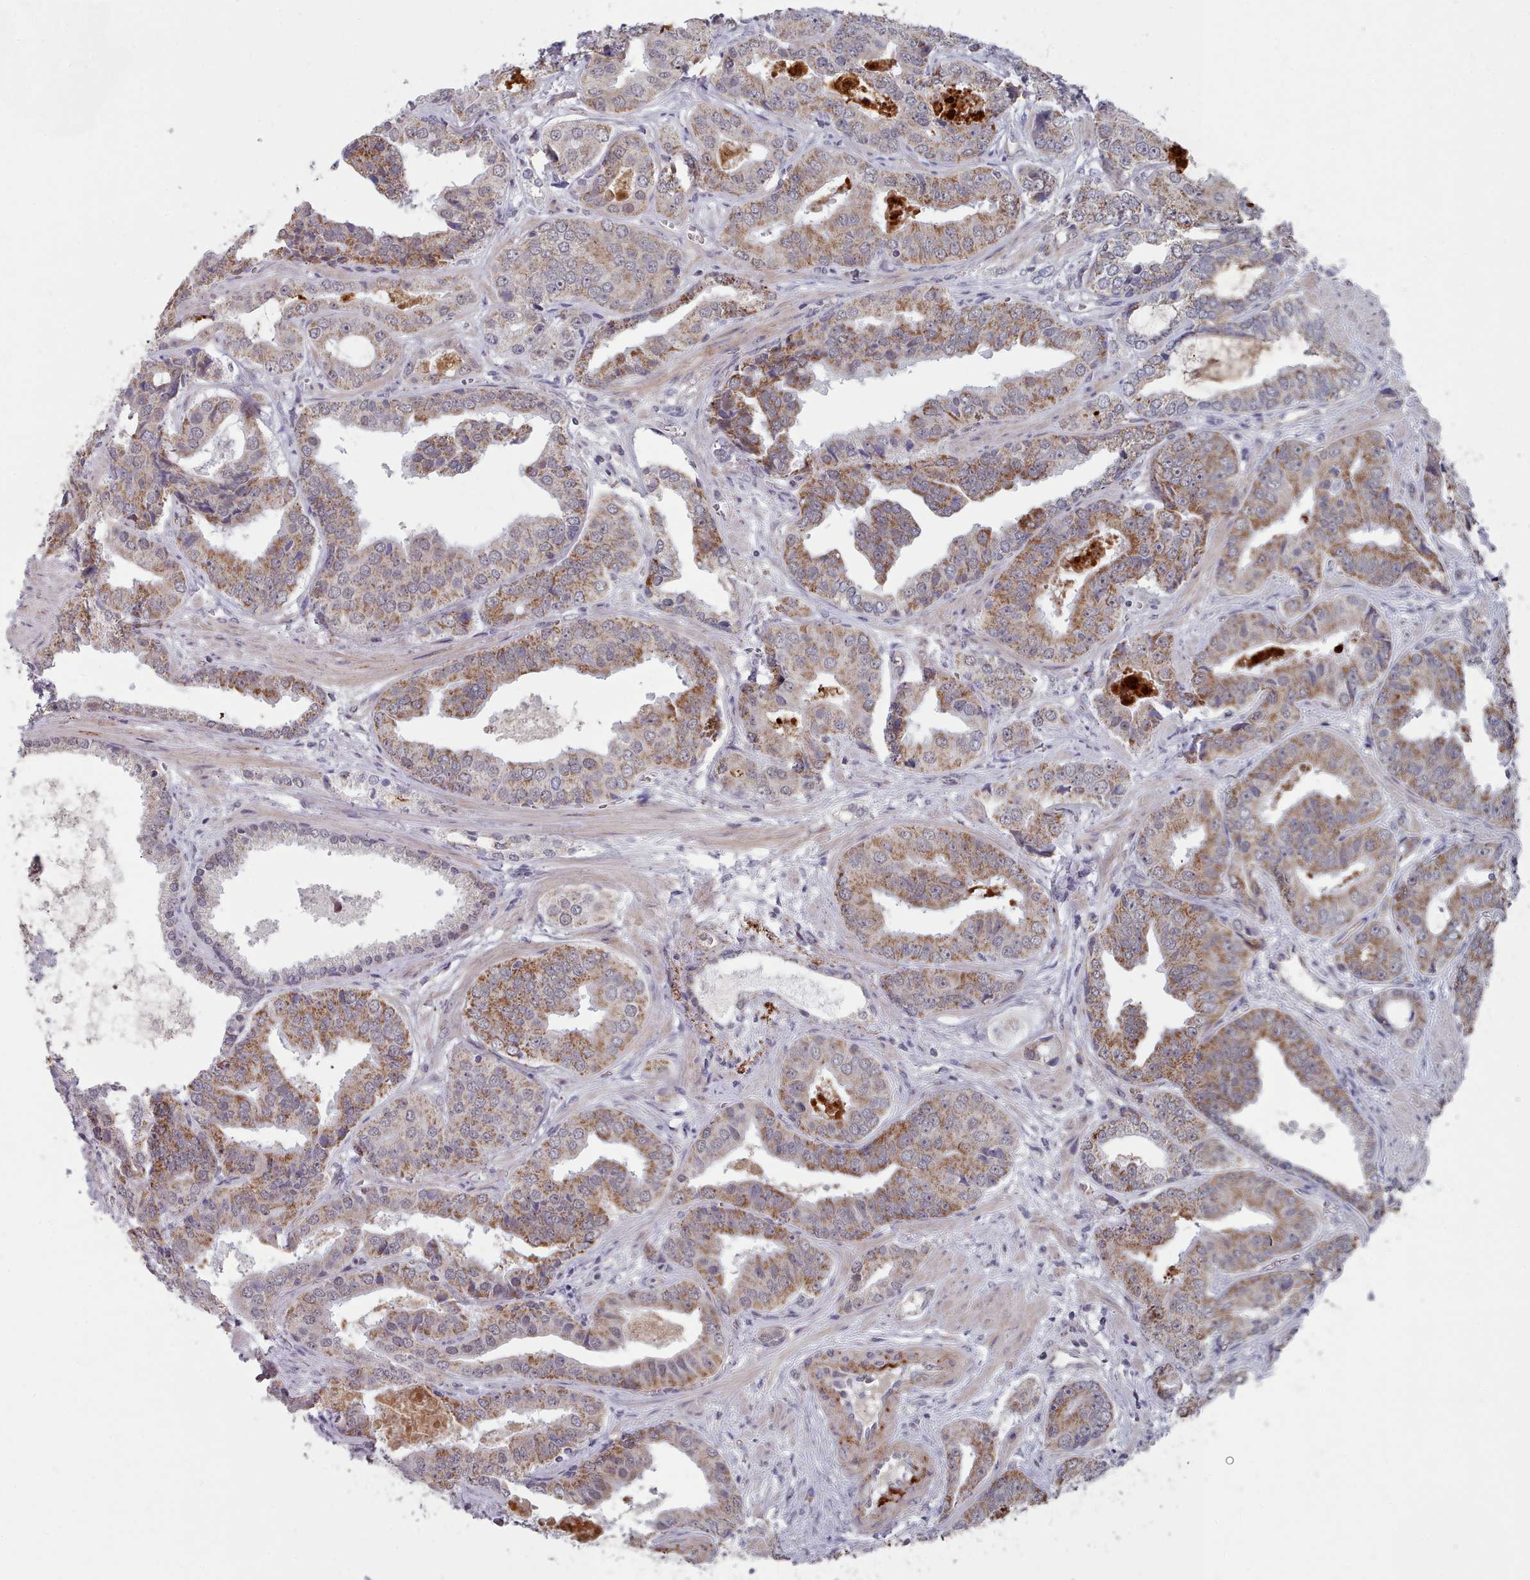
{"staining": {"intensity": "moderate", "quantity": ">75%", "location": "cytoplasmic/membranous"}, "tissue": "prostate cancer", "cell_type": "Tumor cells", "image_type": "cancer", "snomed": [{"axis": "morphology", "description": "Adenocarcinoma, High grade"}, {"axis": "topography", "description": "Prostate"}], "caption": "The histopathology image displays staining of prostate cancer, revealing moderate cytoplasmic/membranous protein expression (brown color) within tumor cells. (Stains: DAB (3,3'-diaminobenzidine) in brown, nuclei in blue, Microscopy: brightfield microscopy at high magnification).", "gene": "TRARG1", "patient": {"sex": "male", "age": 71}}